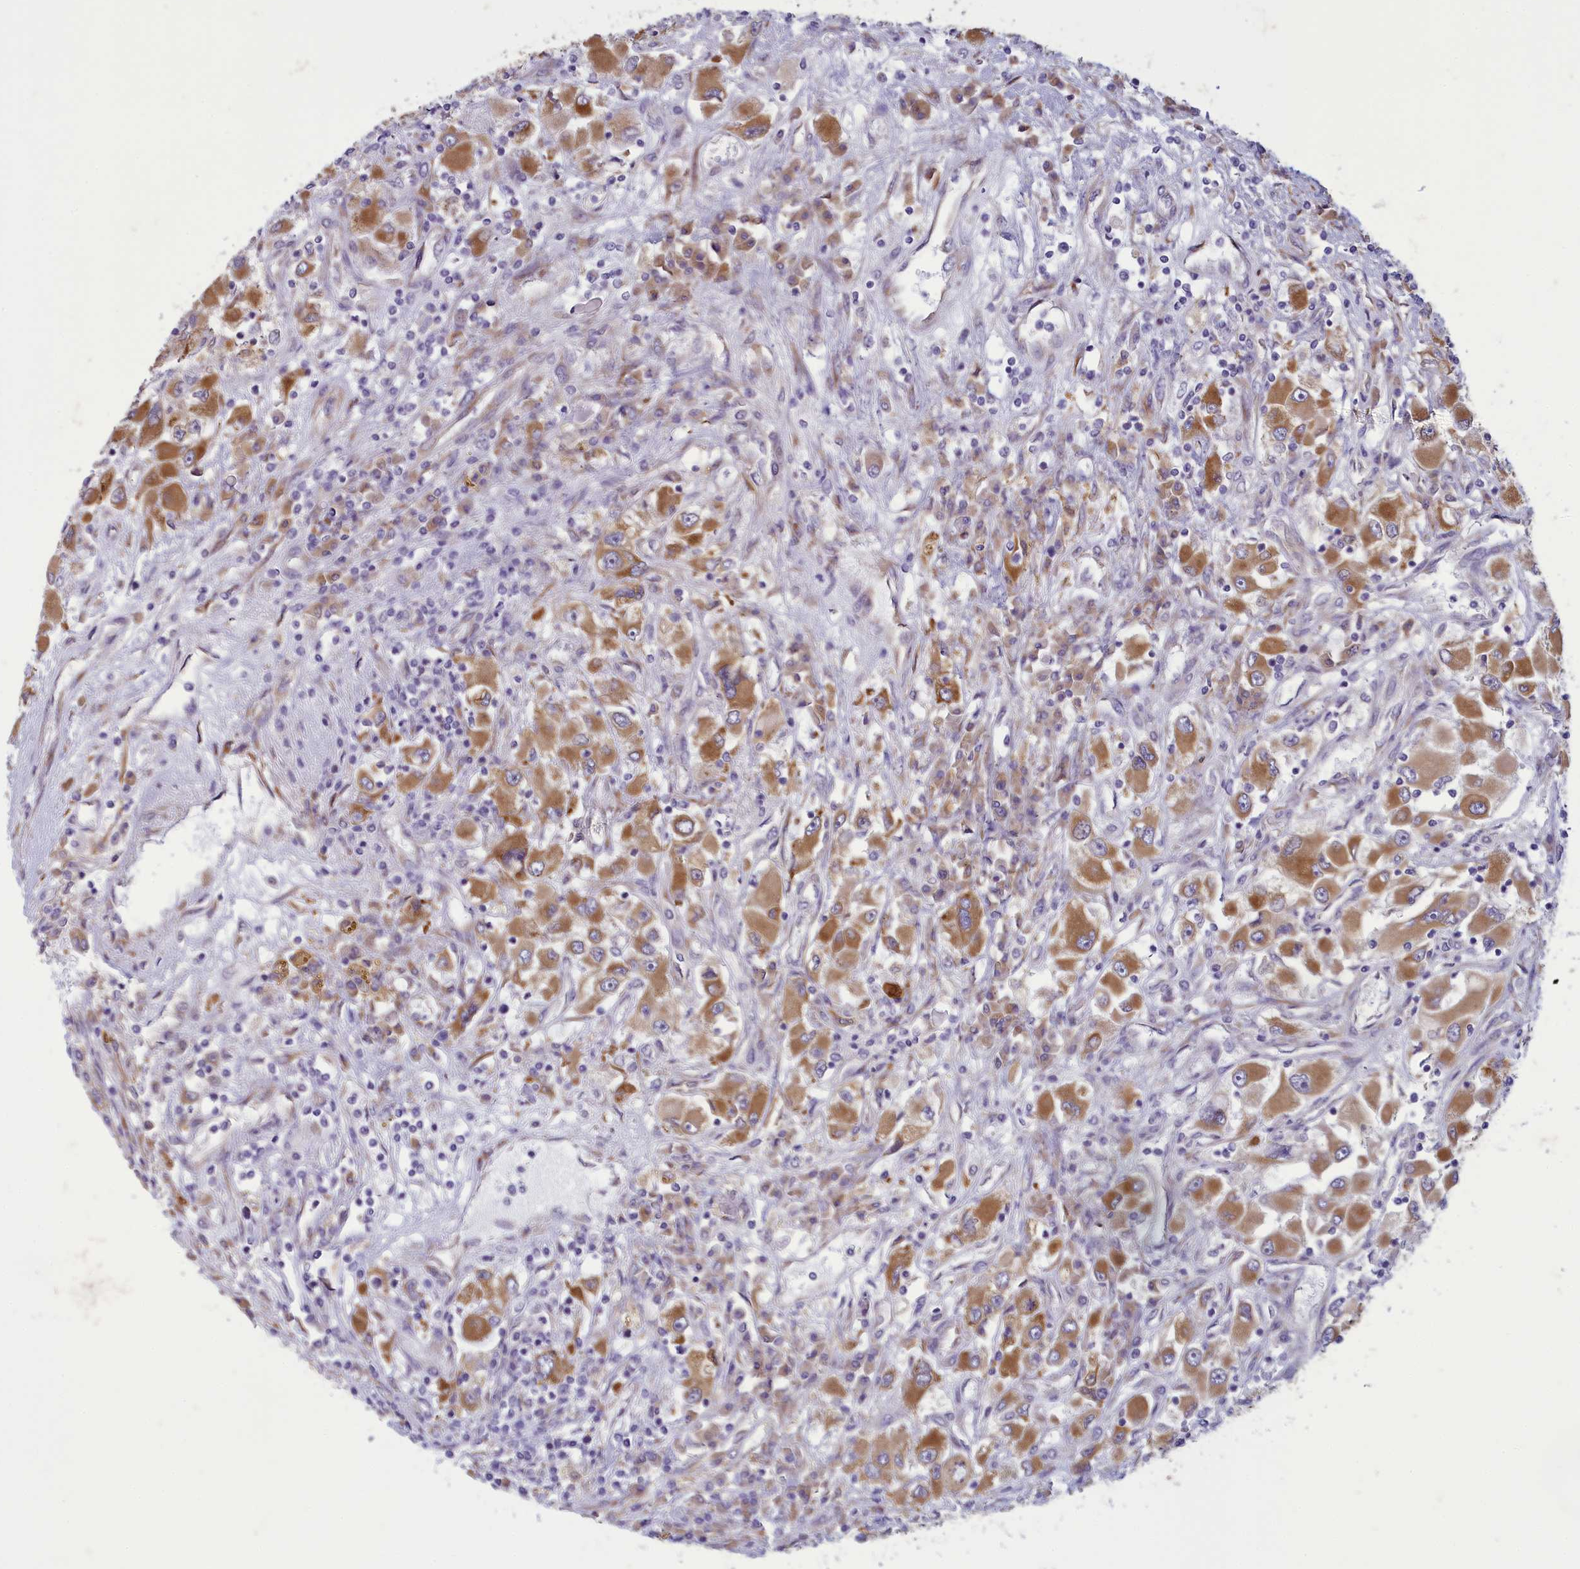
{"staining": {"intensity": "moderate", "quantity": ">75%", "location": "cytoplasmic/membranous"}, "tissue": "renal cancer", "cell_type": "Tumor cells", "image_type": "cancer", "snomed": [{"axis": "morphology", "description": "Adenocarcinoma, NOS"}, {"axis": "topography", "description": "Kidney"}], "caption": "Tumor cells demonstrate moderate cytoplasmic/membranous positivity in approximately >75% of cells in renal cancer.", "gene": "CENATAC", "patient": {"sex": "female", "age": 52}}